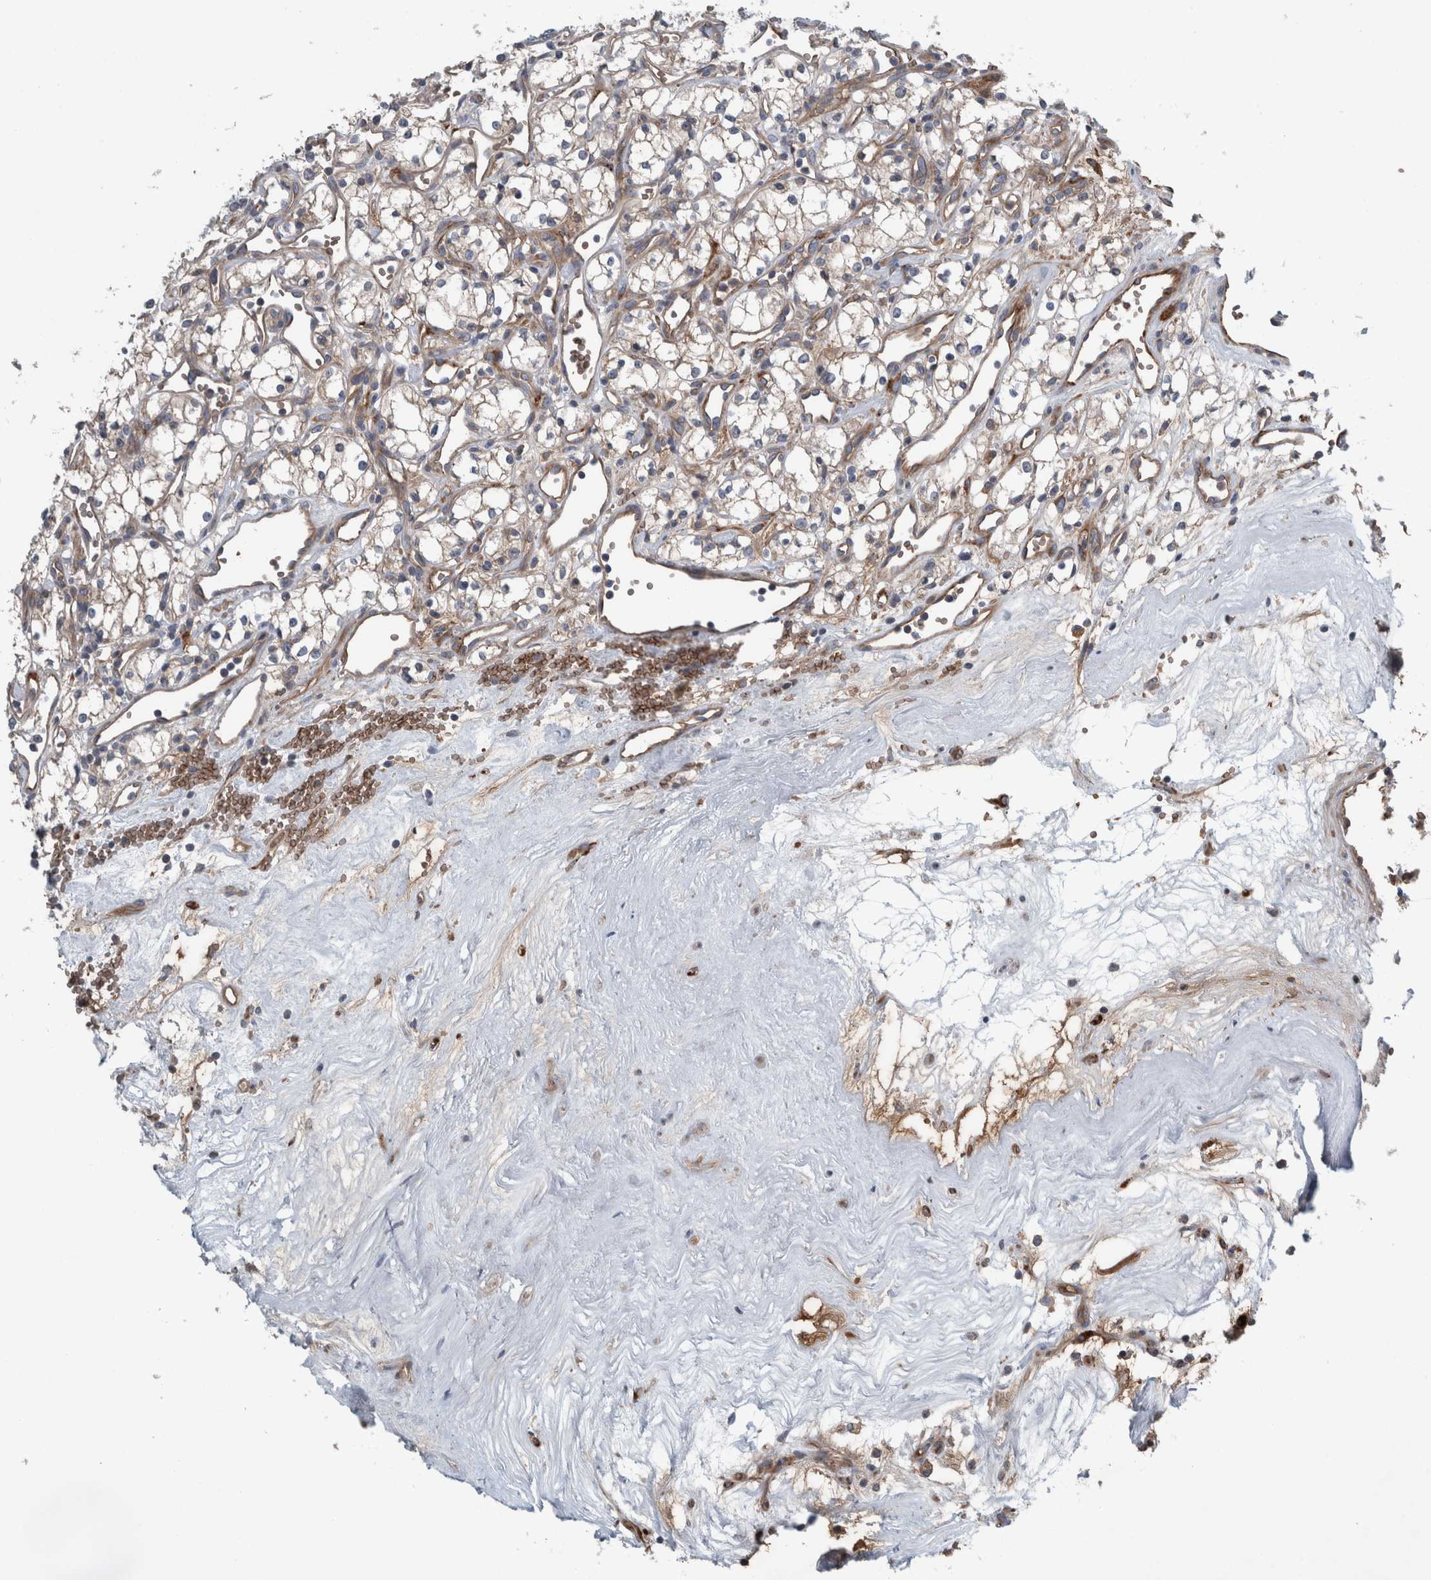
{"staining": {"intensity": "weak", "quantity": ">75%", "location": "cytoplasmic/membranous"}, "tissue": "renal cancer", "cell_type": "Tumor cells", "image_type": "cancer", "snomed": [{"axis": "morphology", "description": "Adenocarcinoma, NOS"}, {"axis": "topography", "description": "Kidney"}], "caption": "This is a micrograph of immunohistochemistry staining of adenocarcinoma (renal), which shows weak positivity in the cytoplasmic/membranous of tumor cells.", "gene": "GLT8D2", "patient": {"sex": "male", "age": 59}}